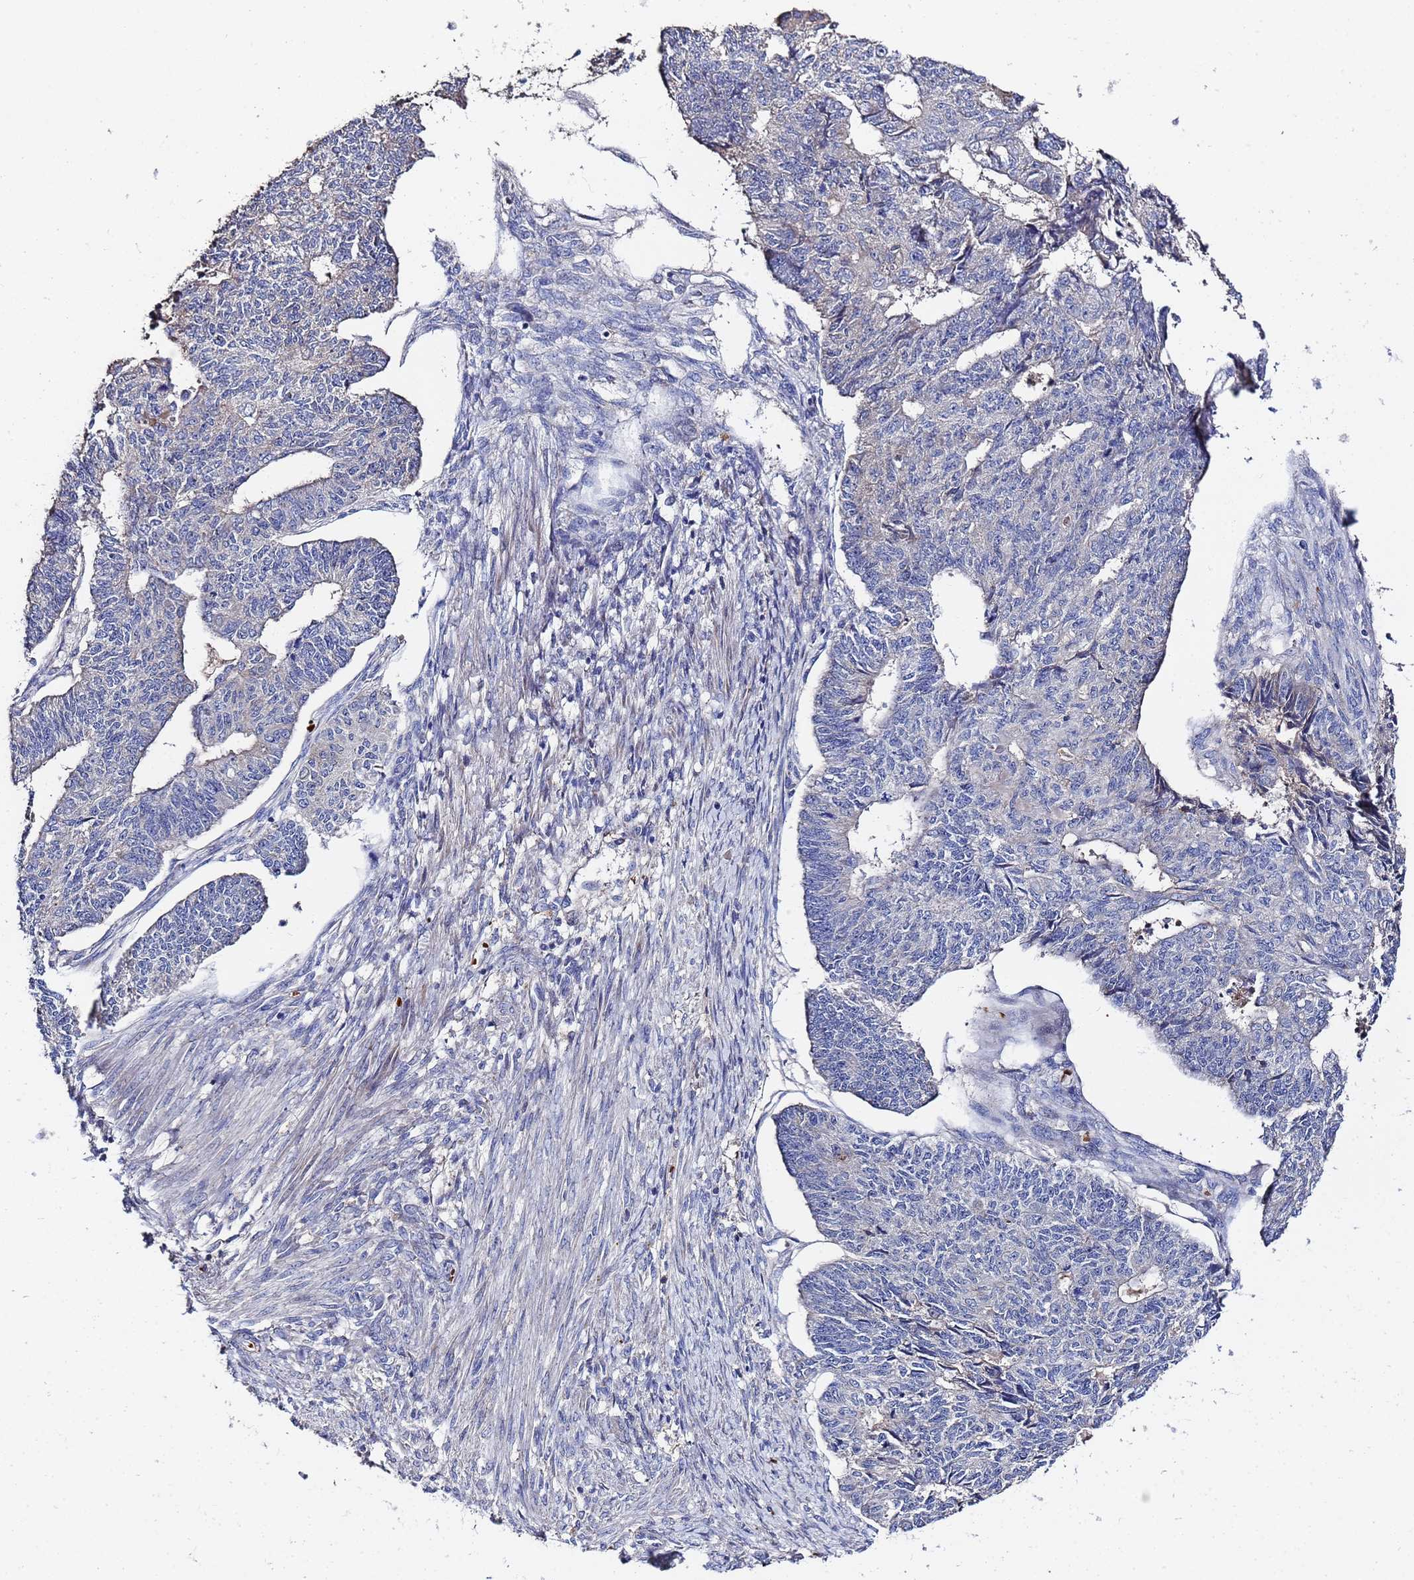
{"staining": {"intensity": "negative", "quantity": "none", "location": "none"}, "tissue": "endometrial cancer", "cell_type": "Tumor cells", "image_type": "cancer", "snomed": [{"axis": "morphology", "description": "Adenocarcinoma, NOS"}, {"axis": "topography", "description": "Endometrium"}], "caption": "A micrograph of endometrial adenocarcinoma stained for a protein exhibits no brown staining in tumor cells.", "gene": "TCP10L", "patient": {"sex": "female", "age": 32}}